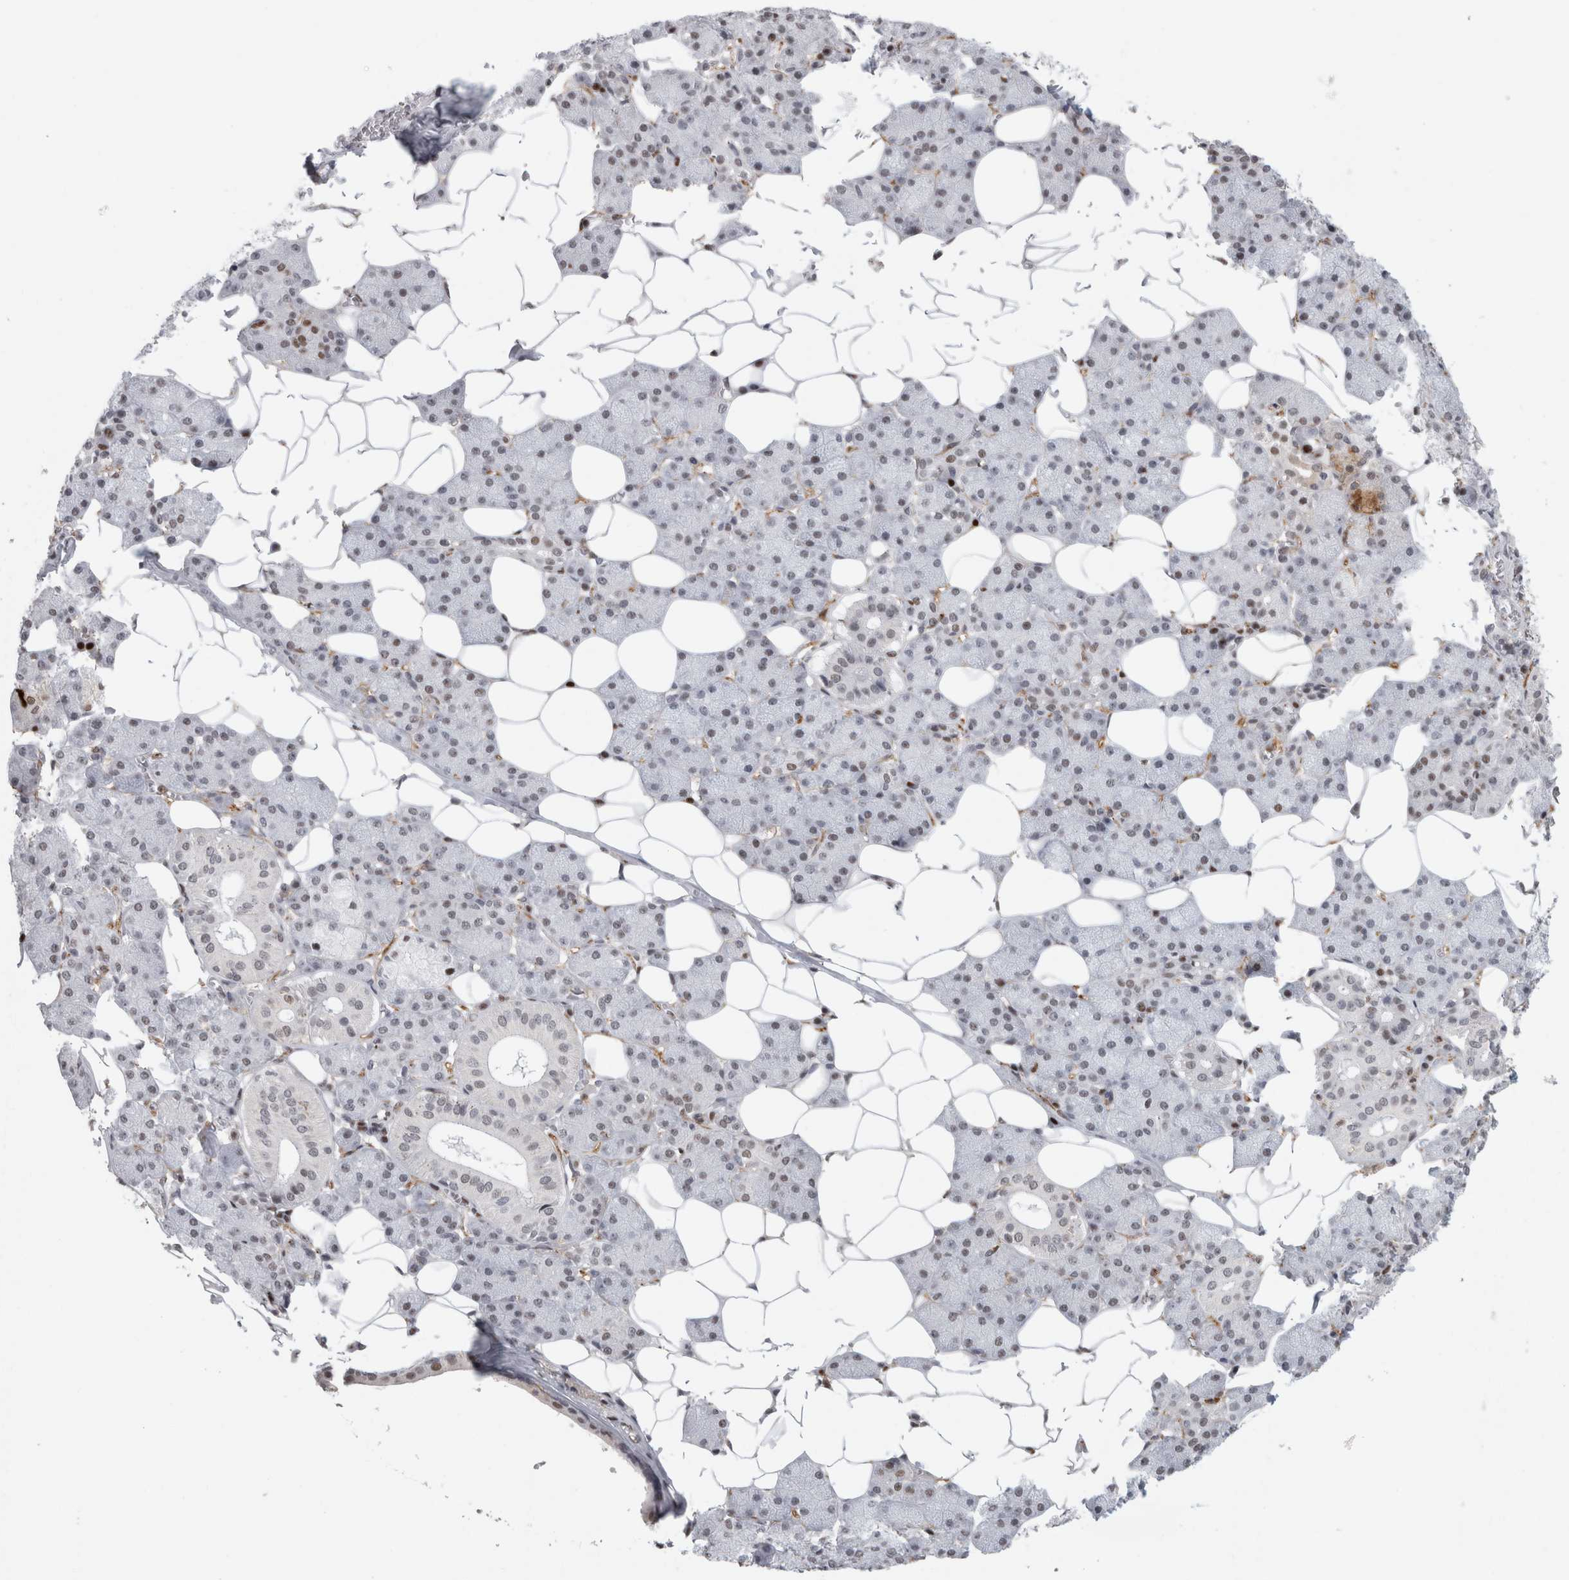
{"staining": {"intensity": "weak", "quantity": "<25%", "location": "nuclear"}, "tissue": "salivary gland", "cell_type": "Glandular cells", "image_type": "normal", "snomed": [{"axis": "morphology", "description": "Normal tissue, NOS"}, {"axis": "topography", "description": "Salivary gland"}], "caption": "The immunohistochemistry photomicrograph has no significant expression in glandular cells of salivary gland.", "gene": "SRARP", "patient": {"sex": "female", "age": 33}}